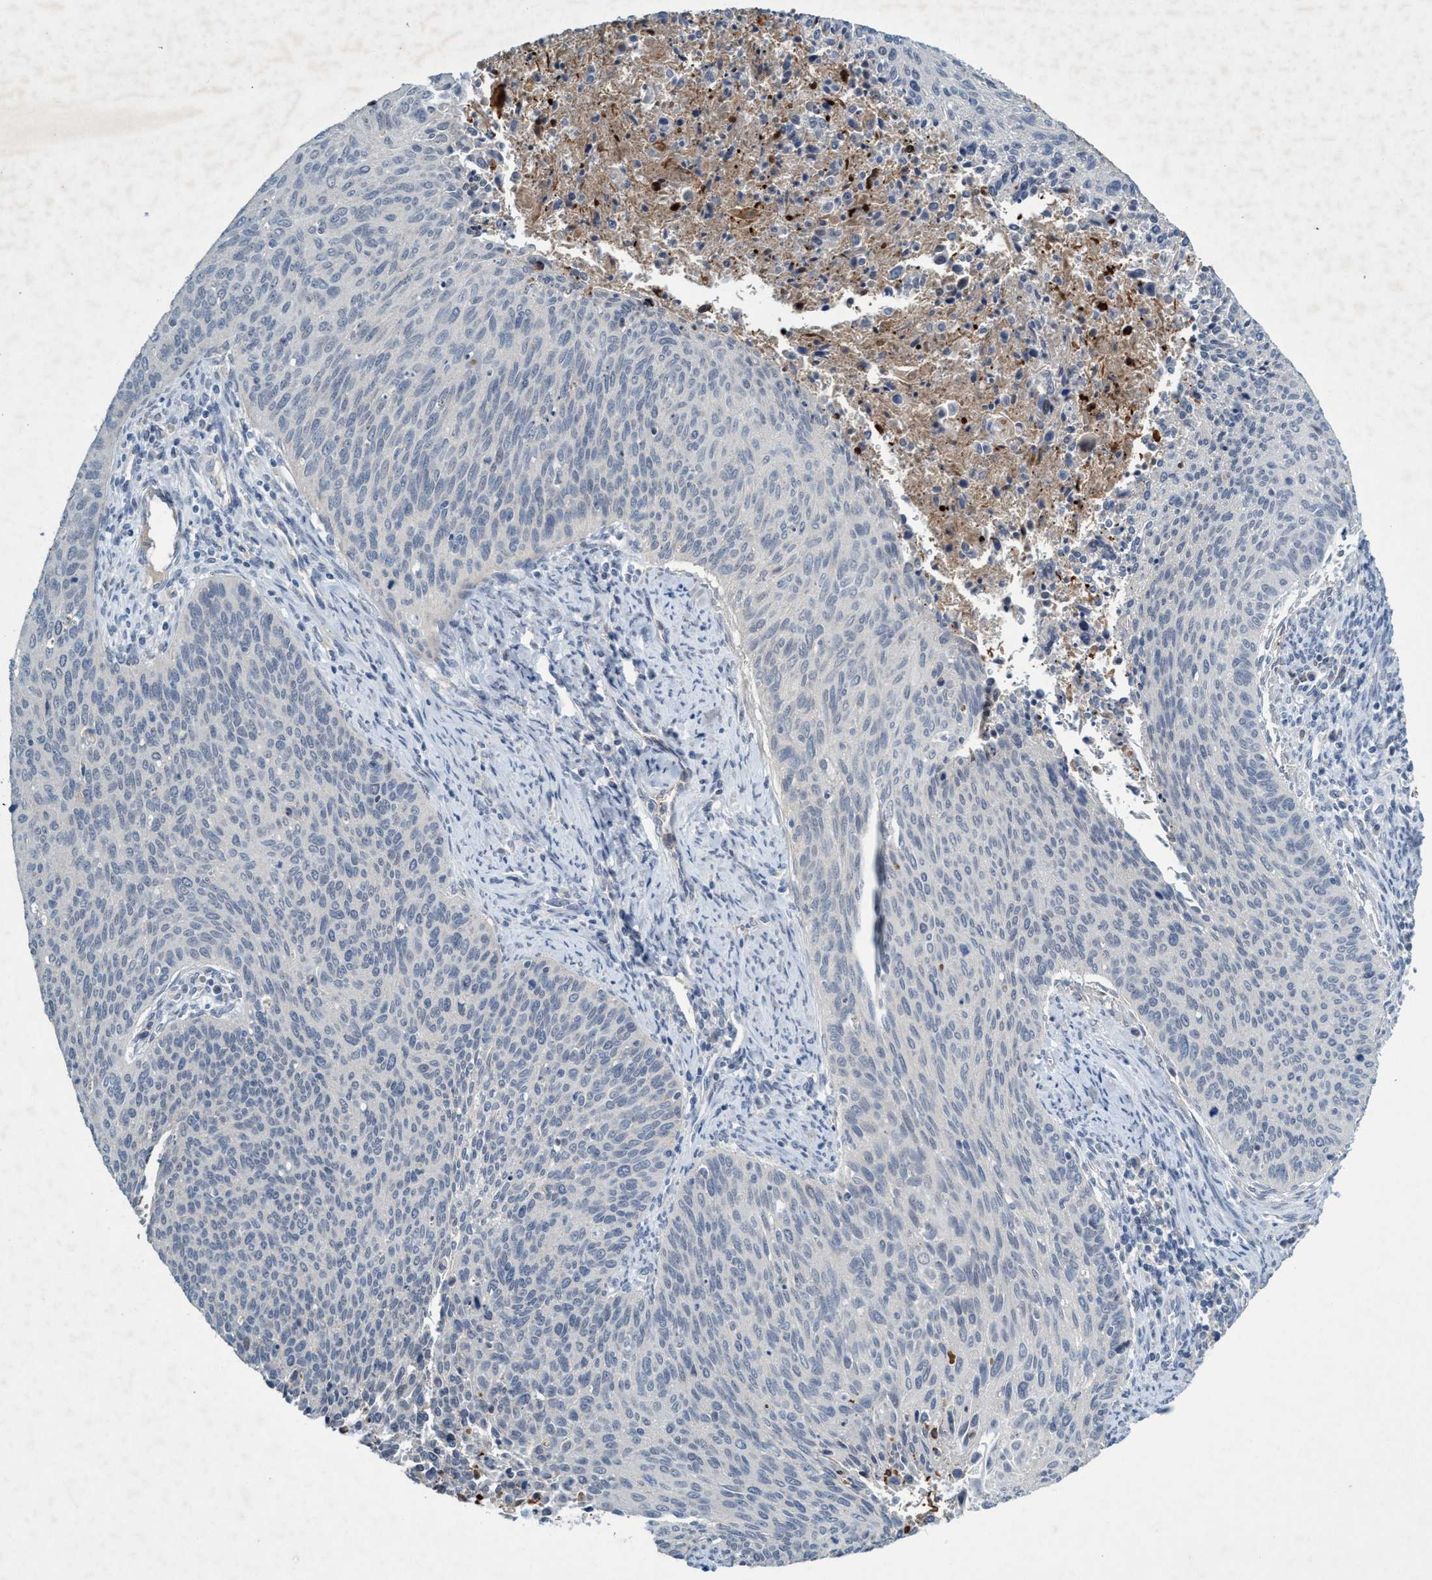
{"staining": {"intensity": "negative", "quantity": "none", "location": "none"}, "tissue": "cervical cancer", "cell_type": "Tumor cells", "image_type": "cancer", "snomed": [{"axis": "morphology", "description": "Squamous cell carcinoma, NOS"}, {"axis": "topography", "description": "Cervix"}], "caption": "A high-resolution image shows immunohistochemistry (IHC) staining of squamous cell carcinoma (cervical), which shows no significant positivity in tumor cells.", "gene": "RNF208", "patient": {"sex": "female", "age": 55}}